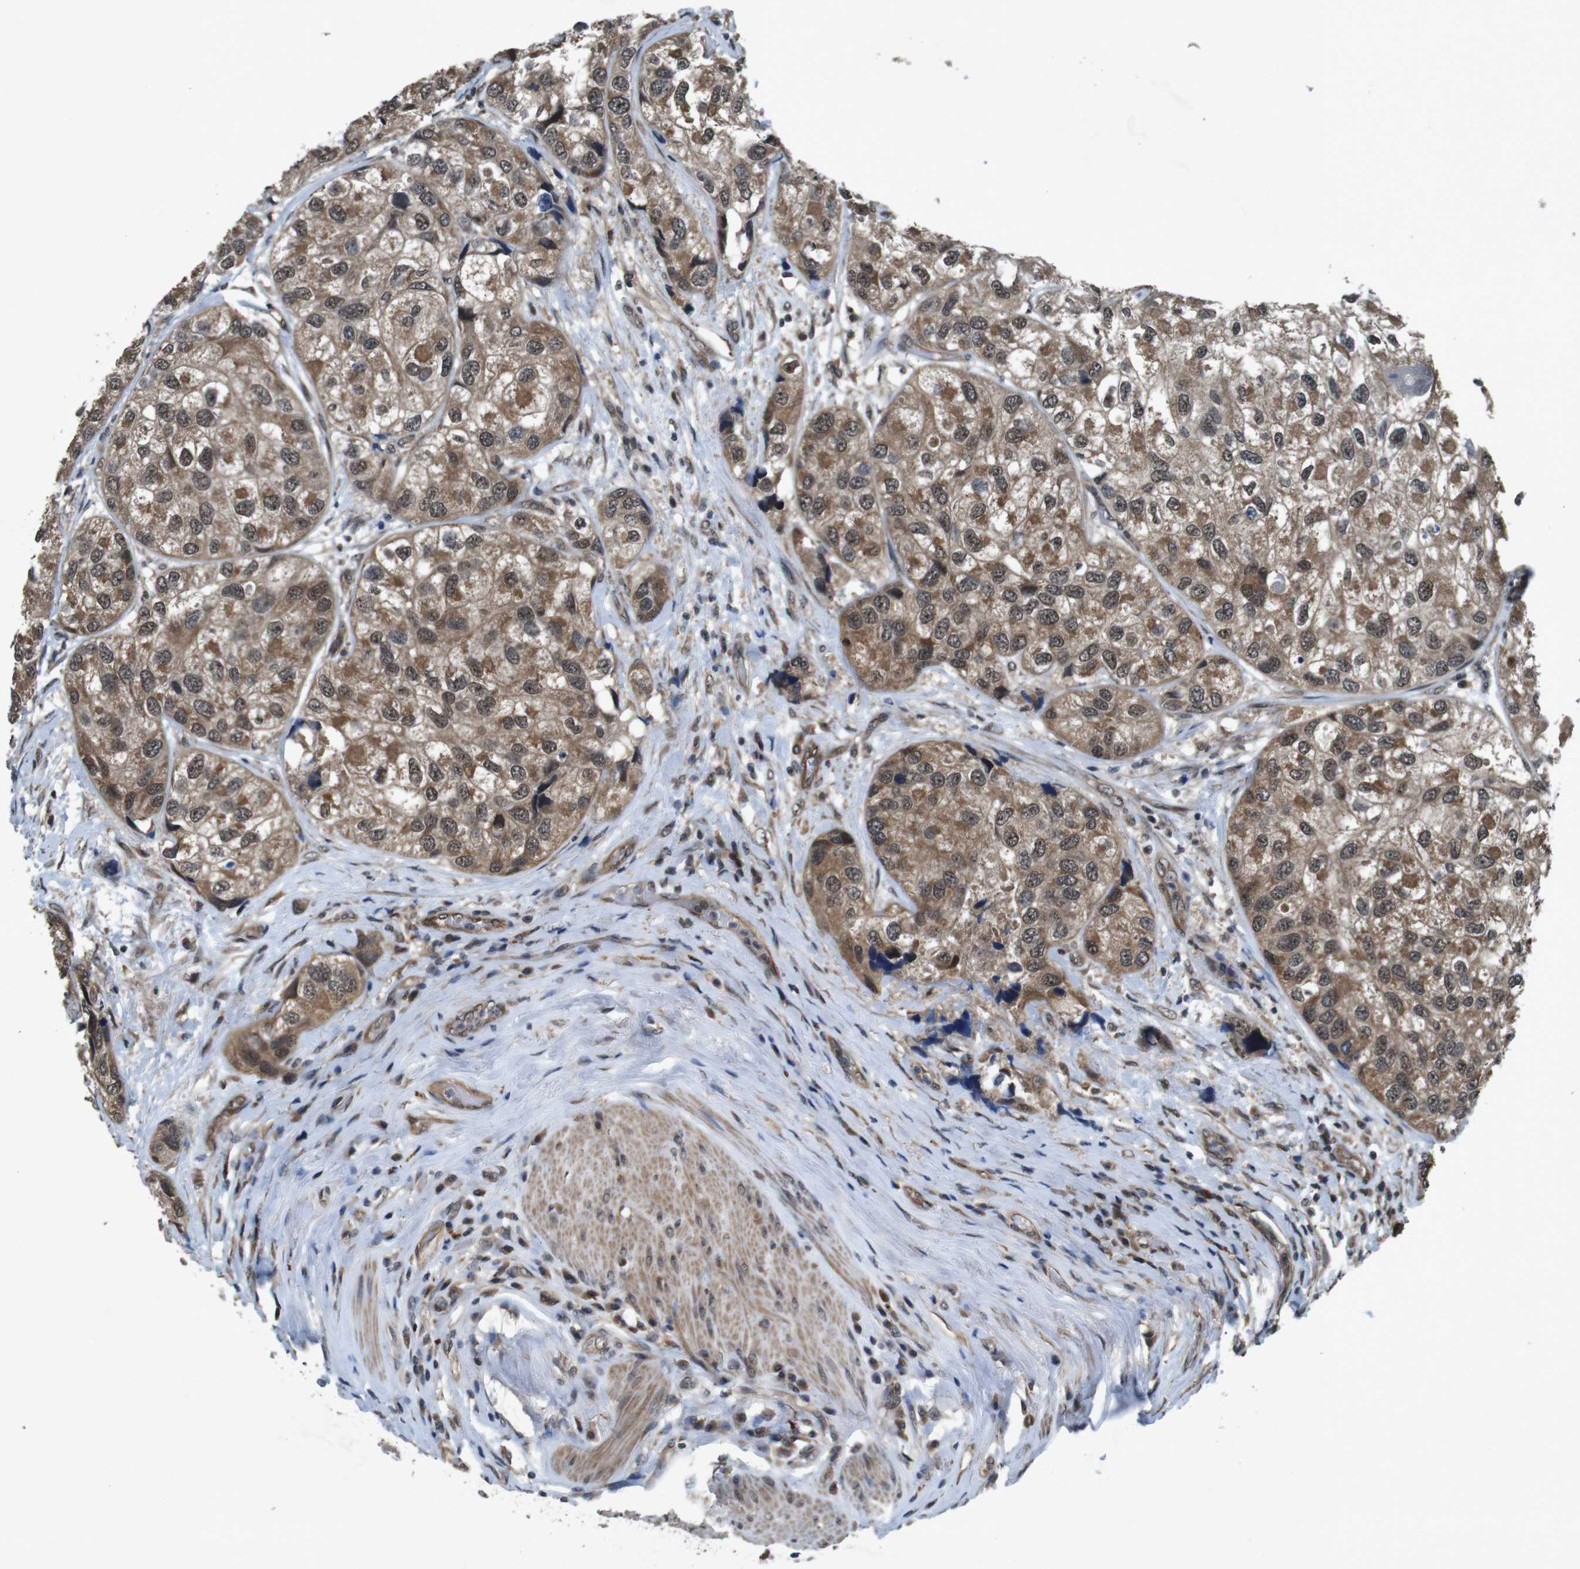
{"staining": {"intensity": "moderate", "quantity": ">75%", "location": "cytoplasmic/membranous"}, "tissue": "urothelial cancer", "cell_type": "Tumor cells", "image_type": "cancer", "snomed": [{"axis": "morphology", "description": "Urothelial carcinoma, High grade"}, {"axis": "topography", "description": "Urinary bladder"}], "caption": "This is a histology image of immunohistochemistry staining of urothelial cancer, which shows moderate expression in the cytoplasmic/membranous of tumor cells.", "gene": "SOCS1", "patient": {"sex": "female", "age": 64}}